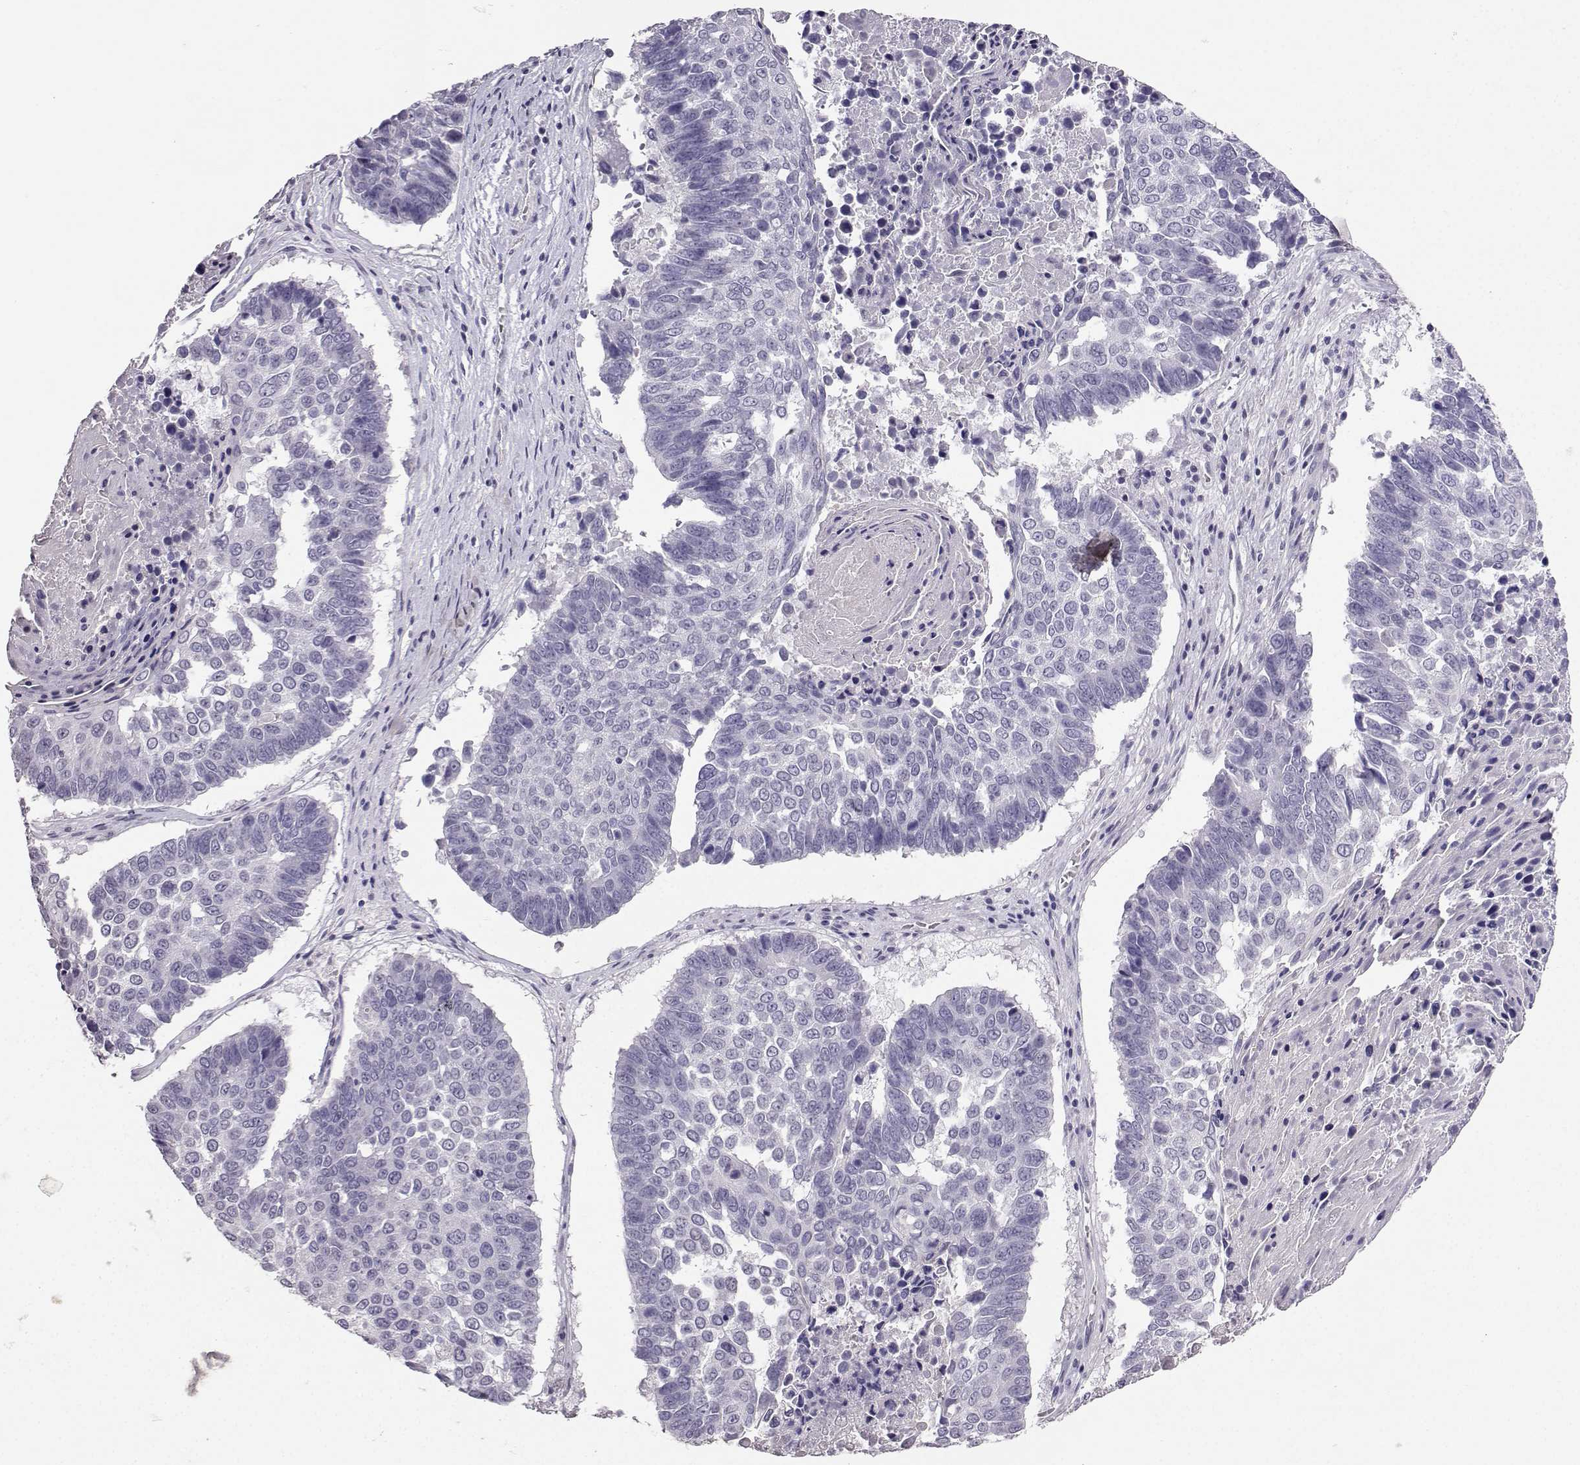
{"staining": {"intensity": "negative", "quantity": "none", "location": "none"}, "tissue": "lung cancer", "cell_type": "Tumor cells", "image_type": "cancer", "snomed": [{"axis": "morphology", "description": "Squamous cell carcinoma, NOS"}, {"axis": "topography", "description": "Lung"}], "caption": "The photomicrograph reveals no significant expression in tumor cells of lung cancer (squamous cell carcinoma). Brightfield microscopy of IHC stained with DAB (3,3'-diaminobenzidine) (brown) and hematoxylin (blue), captured at high magnification.", "gene": "CARTPT", "patient": {"sex": "male", "age": 73}}